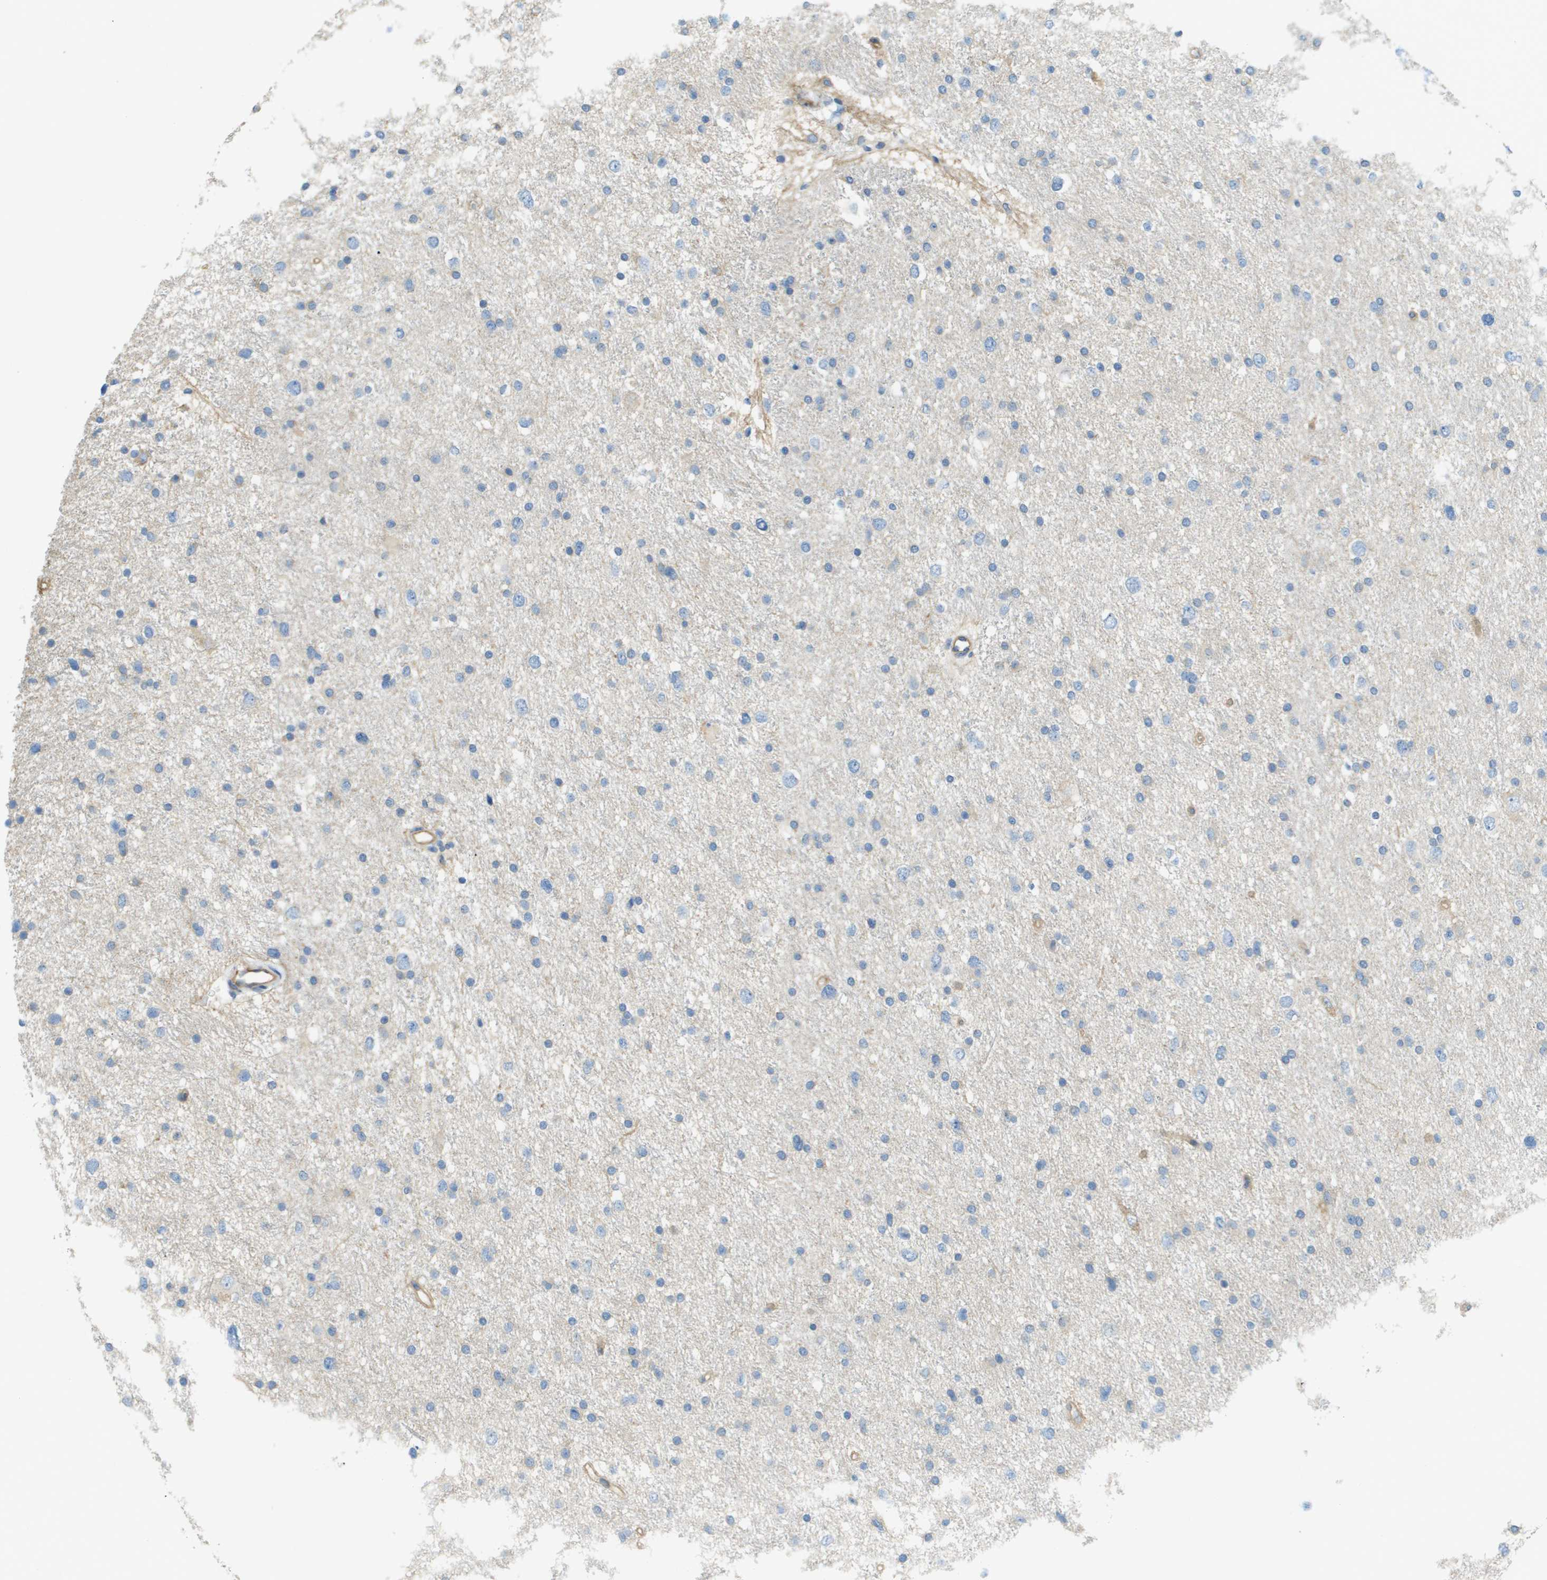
{"staining": {"intensity": "negative", "quantity": "none", "location": "none"}, "tissue": "glioma", "cell_type": "Tumor cells", "image_type": "cancer", "snomed": [{"axis": "morphology", "description": "Glioma, malignant, Low grade"}, {"axis": "topography", "description": "Brain"}], "caption": "IHC micrograph of glioma stained for a protein (brown), which displays no expression in tumor cells.", "gene": "DNAJB11", "patient": {"sex": "female", "age": 37}}